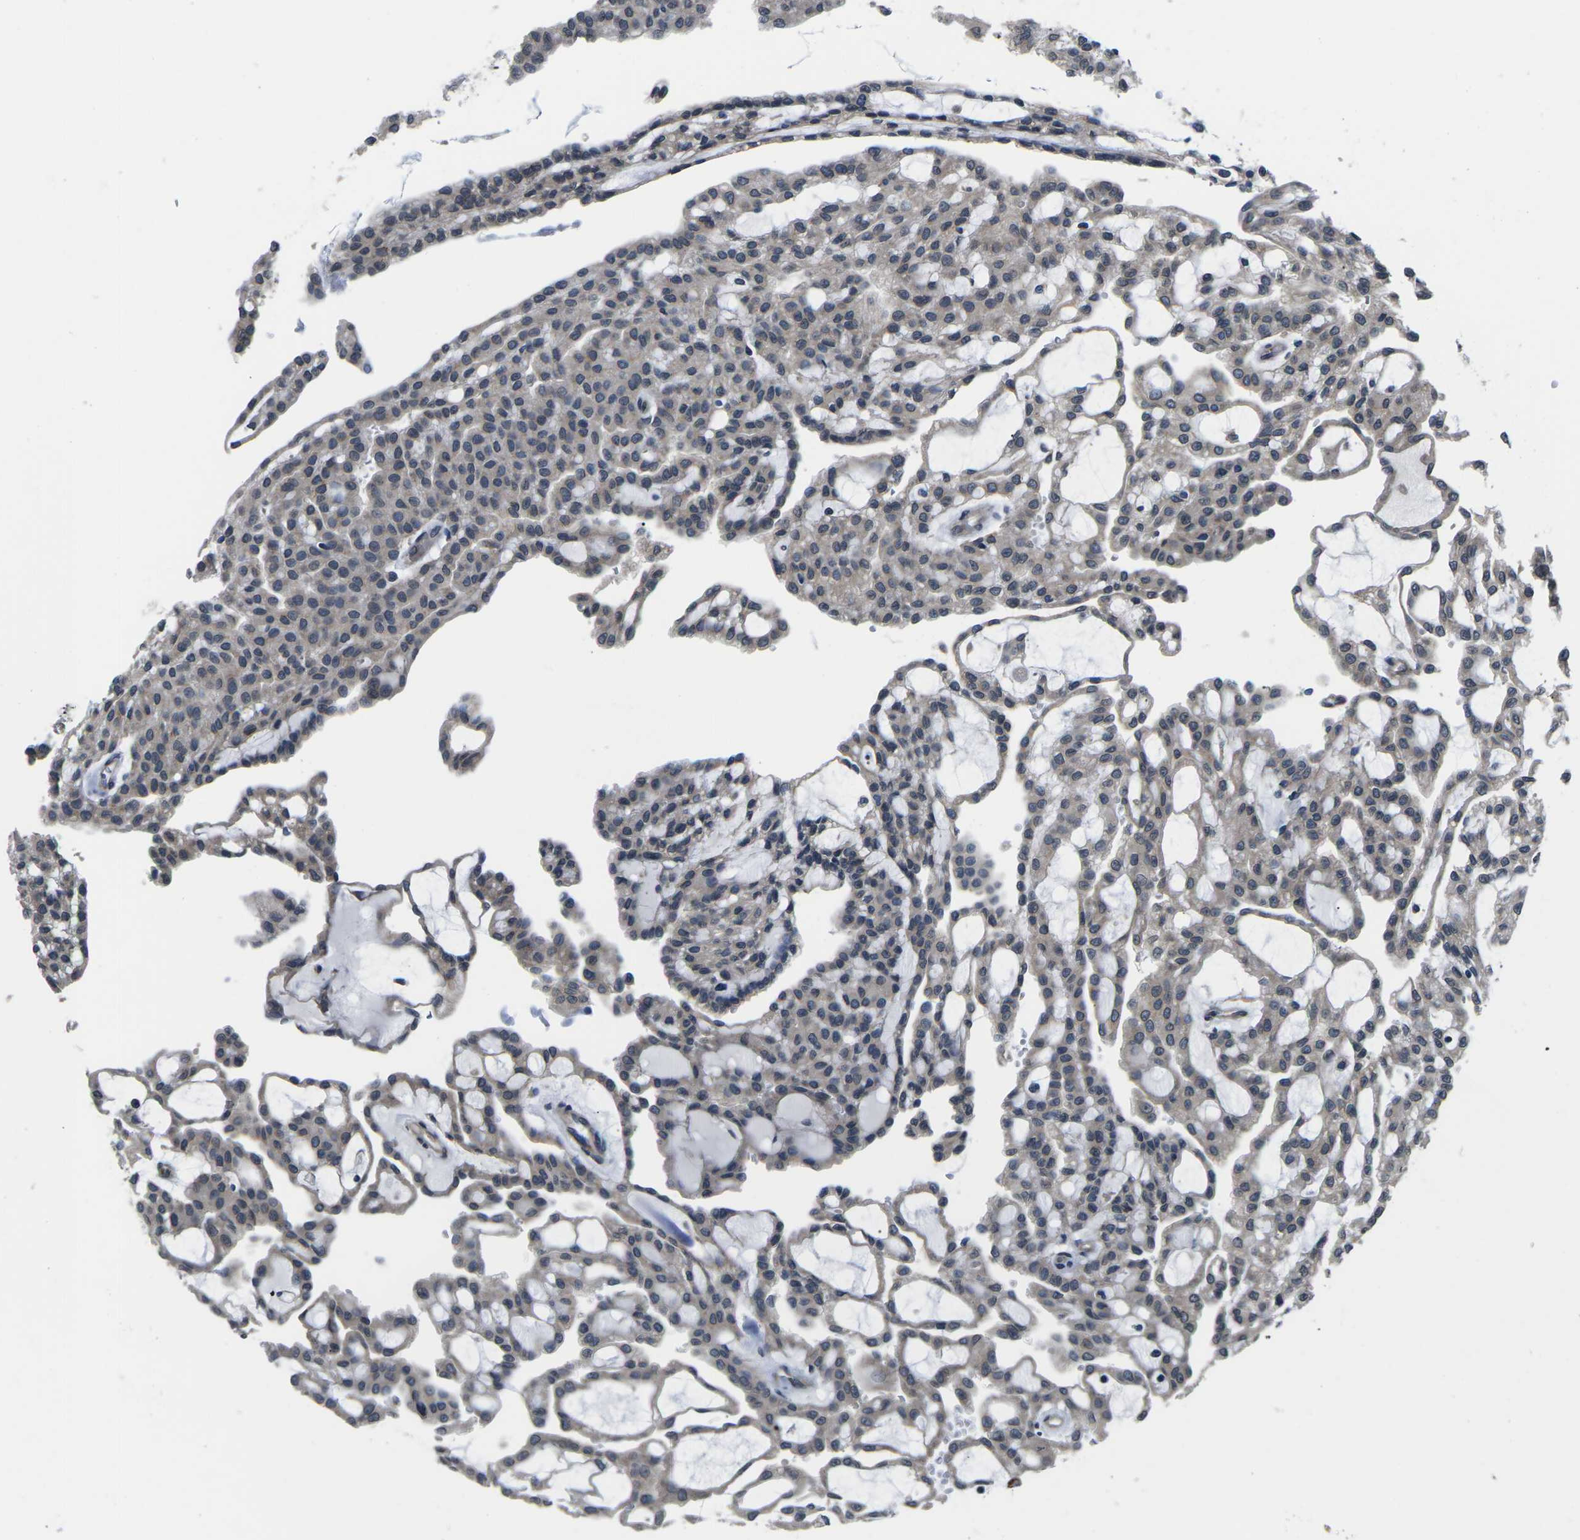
{"staining": {"intensity": "negative", "quantity": "none", "location": "none"}, "tissue": "renal cancer", "cell_type": "Tumor cells", "image_type": "cancer", "snomed": [{"axis": "morphology", "description": "Adenocarcinoma, NOS"}, {"axis": "topography", "description": "Kidney"}], "caption": "High power microscopy histopathology image of an IHC image of renal cancer (adenocarcinoma), revealing no significant staining in tumor cells.", "gene": "SNX10", "patient": {"sex": "male", "age": 63}}